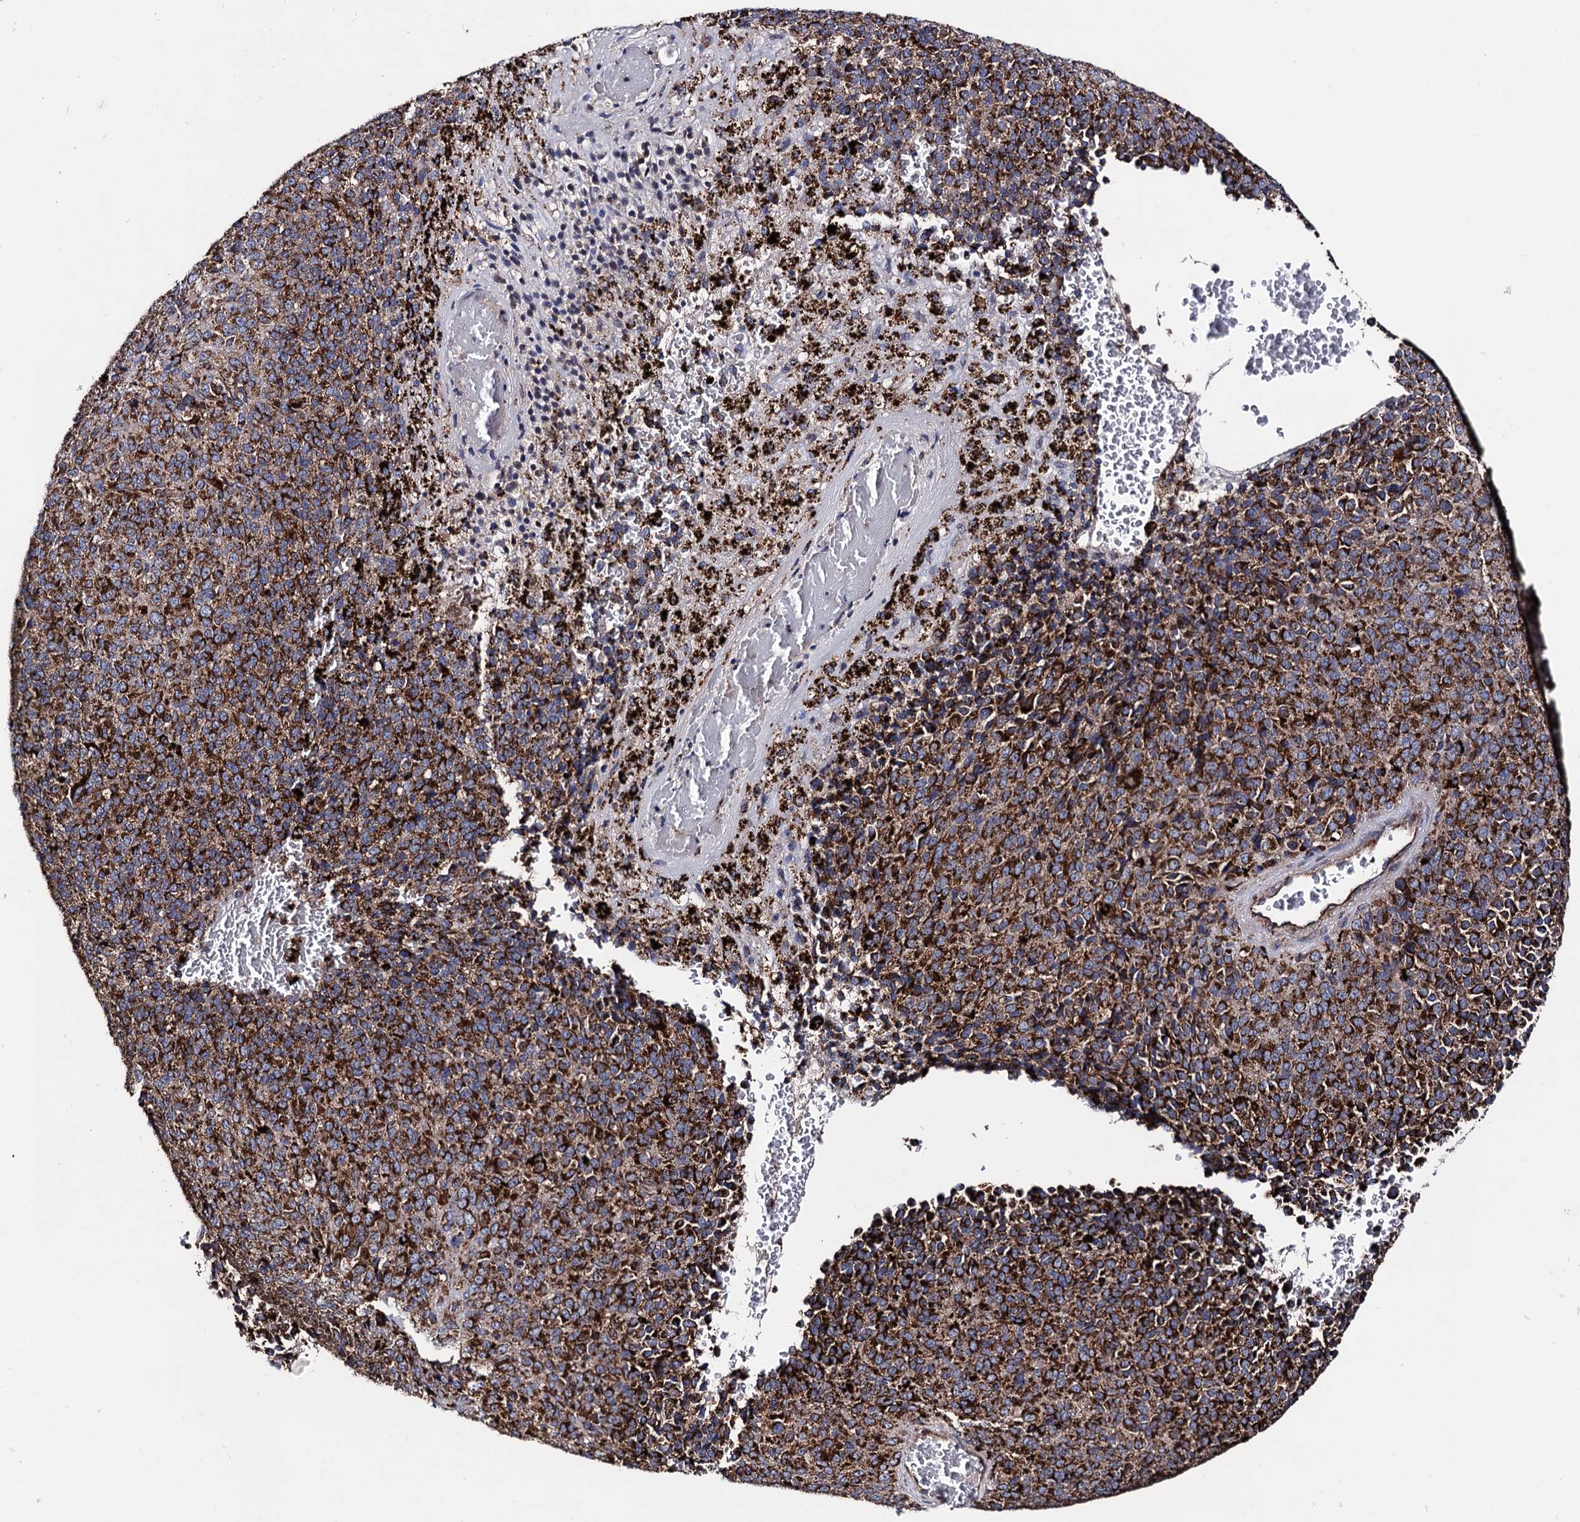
{"staining": {"intensity": "strong", "quantity": ">75%", "location": "cytoplasmic/membranous"}, "tissue": "melanoma", "cell_type": "Tumor cells", "image_type": "cancer", "snomed": [{"axis": "morphology", "description": "Malignant melanoma, Metastatic site"}, {"axis": "topography", "description": "Brain"}], "caption": "Tumor cells display strong cytoplasmic/membranous positivity in about >75% of cells in melanoma.", "gene": "IQCH", "patient": {"sex": "female", "age": 56}}